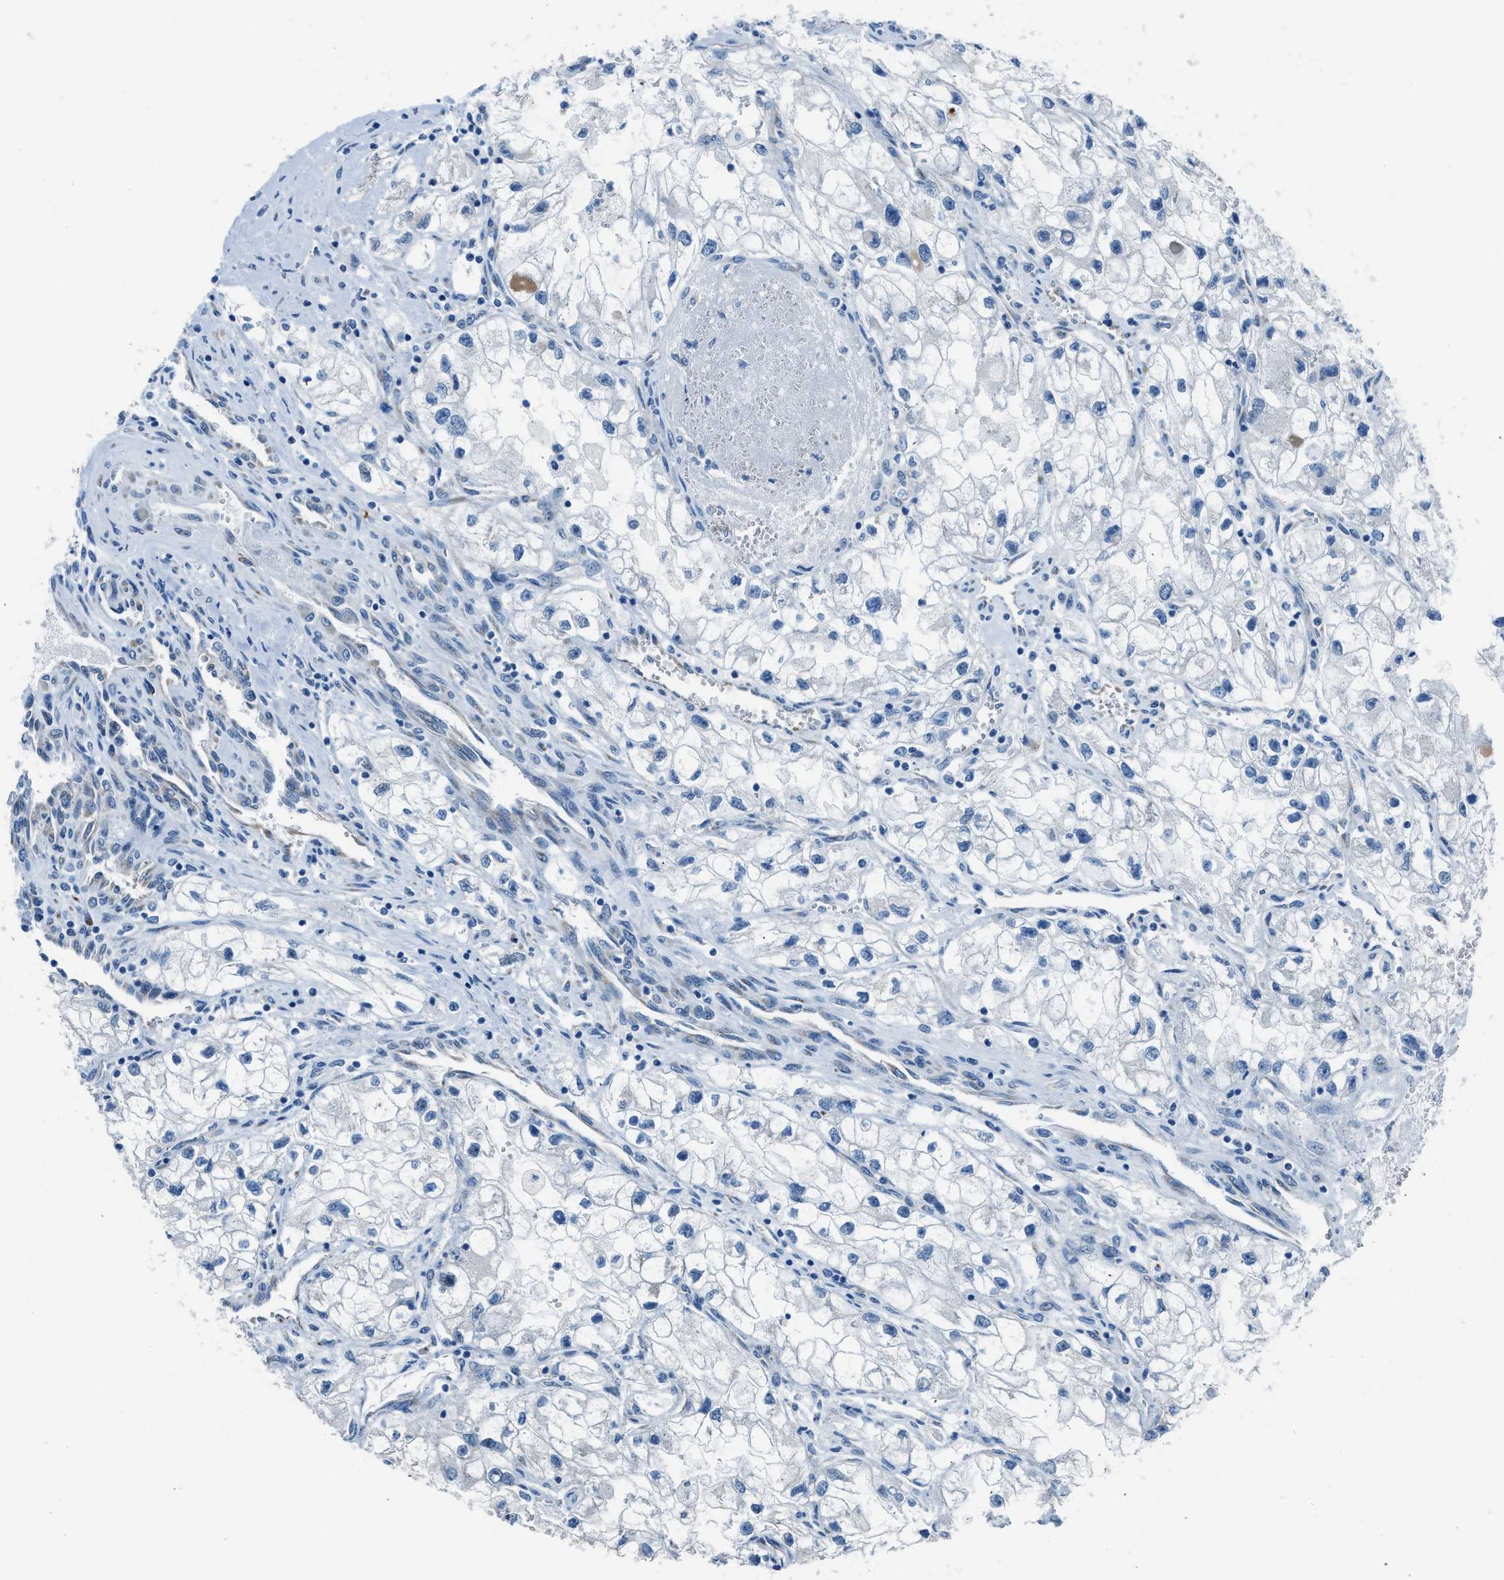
{"staining": {"intensity": "negative", "quantity": "none", "location": "none"}, "tissue": "renal cancer", "cell_type": "Tumor cells", "image_type": "cancer", "snomed": [{"axis": "morphology", "description": "Adenocarcinoma, NOS"}, {"axis": "topography", "description": "Kidney"}], "caption": "Immunohistochemical staining of renal adenocarcinoma demonstrates no significant staining in tumor cells.", "gene": "RNF41", "patient": {"sex": "female", "age": 70}}